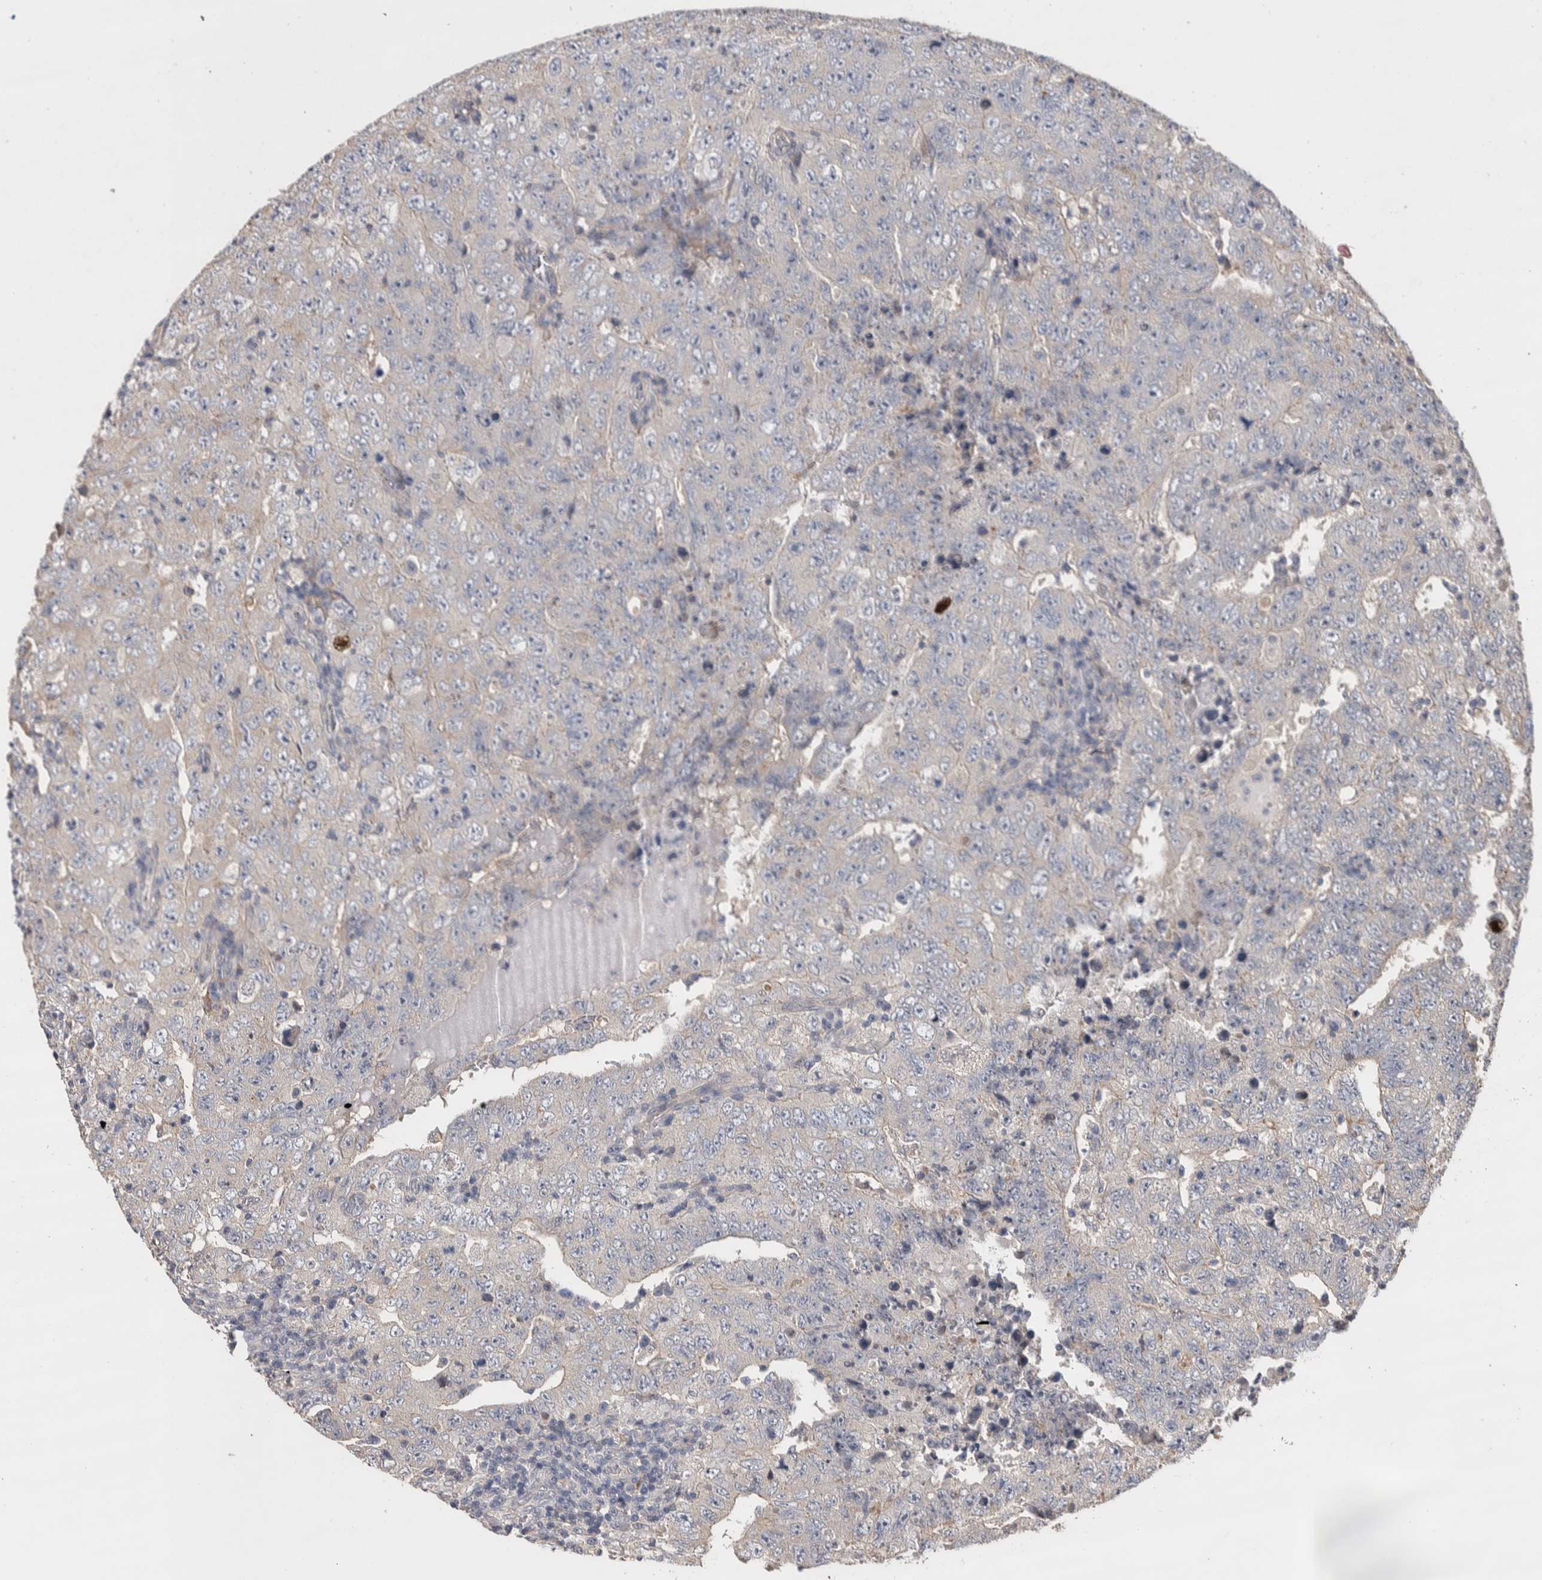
{"staining": {"intensity": "negative", "quantity": "none", "location": "none"}, "tissue": "testis cancer", "cell_type": "Tumor cells", "image_type": "cancer", "snomed": [{"axis": "morphology", "description": "Carcinoma, Embryonal, NOS"}, {"axis": "topography", "description": "Testis"}], "caption": "This histopathology image is of testis cancer stained with immunohistochemistry (IHC) to label a protein in brown with the nuclei are counter-stained blue. There is no staining in tumor cells.", "gene": "GCNA", "patient": {"sex": "male", "age": 26}}